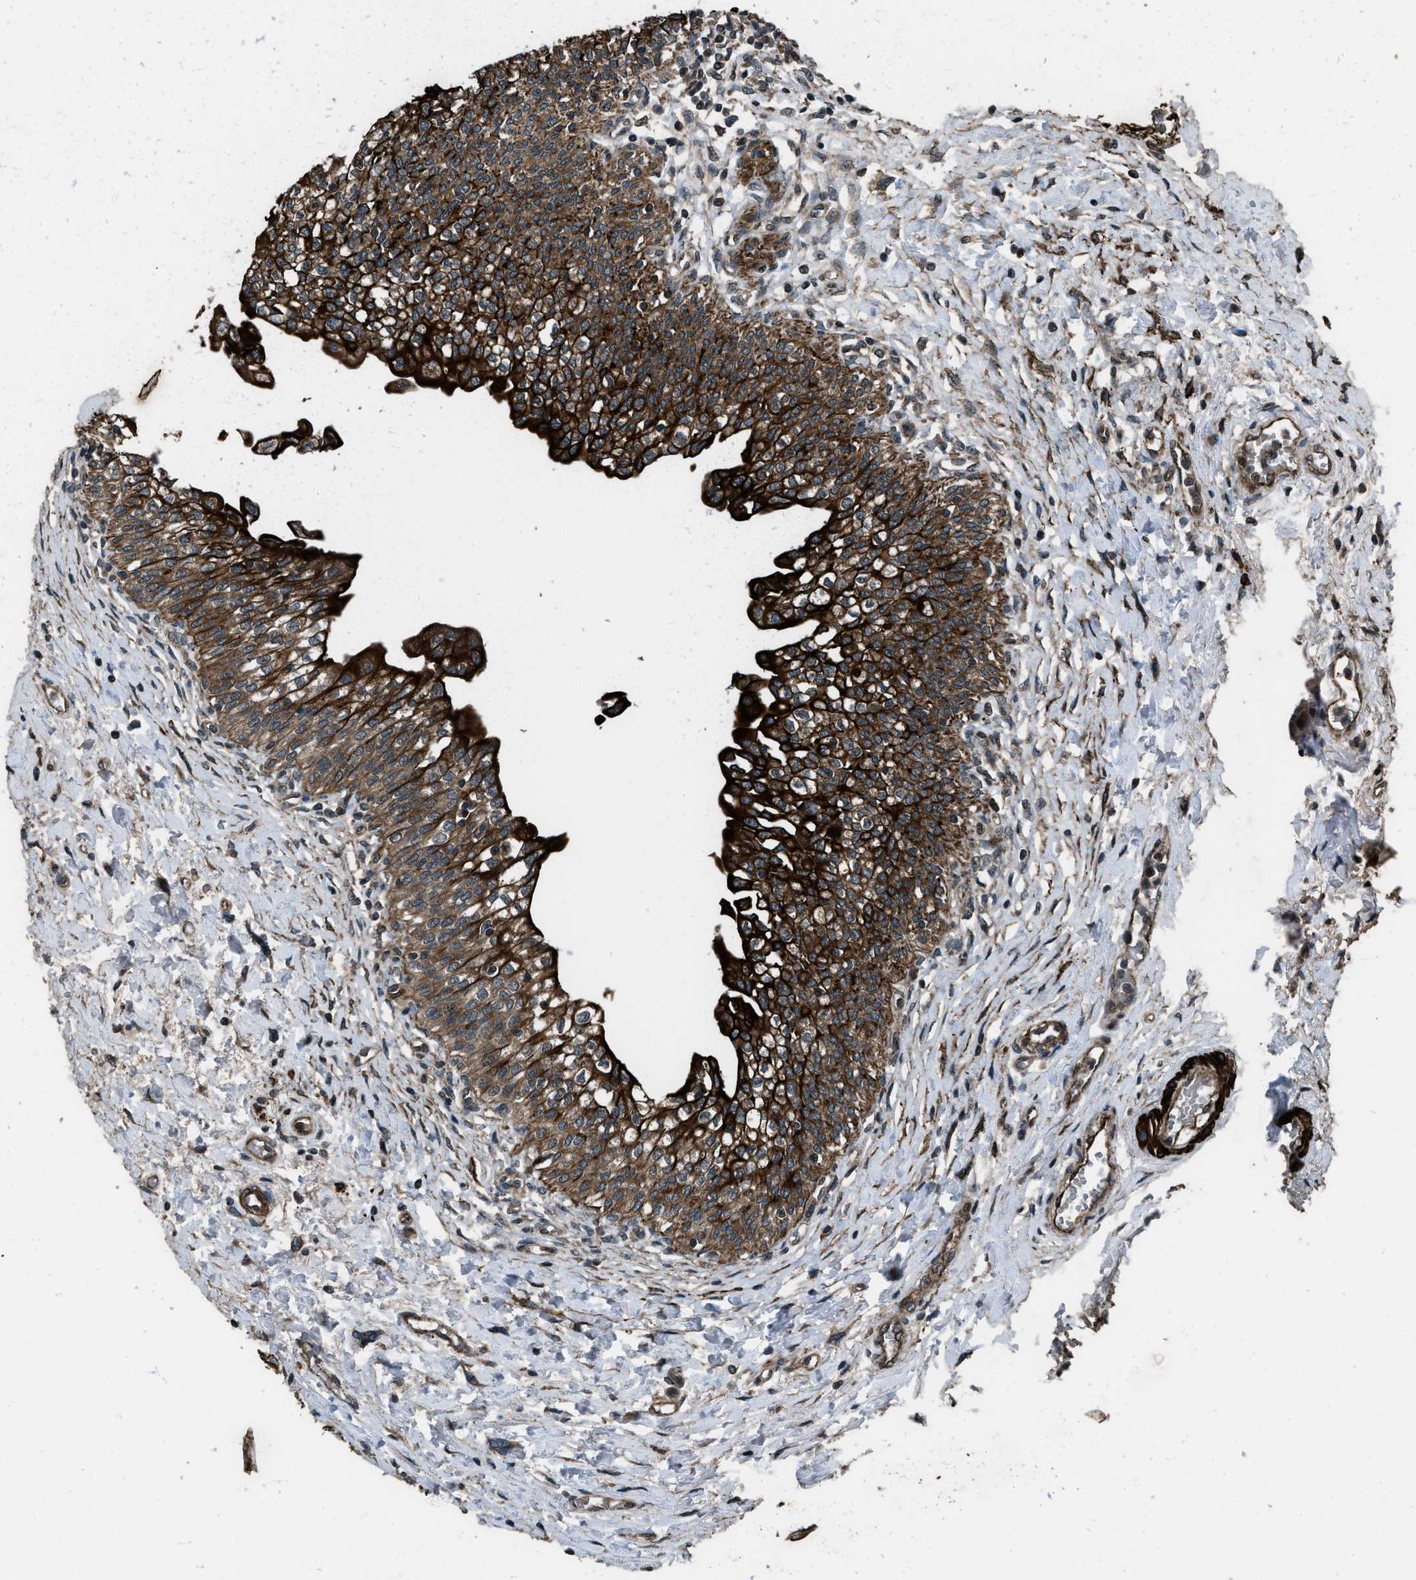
{"staining": {"intensity": "strong", "quantity": ">75%", "location": "cytoplasmic/membranous"}, "tissue": "urinary bladder", "cell_type": "Urothelial cells", "image_type": "normal", "snomed": [{"axis": "morphology", "description": "Normal tissue, NOS"}, {"axis": "topography", "description": "Urinary bladder"}], "caption": "Protein staining by immunohistochemistry (IHC) reveals strong cytoplasmic/membranous positivity in approximately >75% of urothelial cells in normal urinary bladder. The staining was performed using DAB, with brown indicating positive protein expression. Nuclei are stained blue with hematoxylin.", "gene": "IRAK4", "patient": {"sex": "male", "age": 55}}